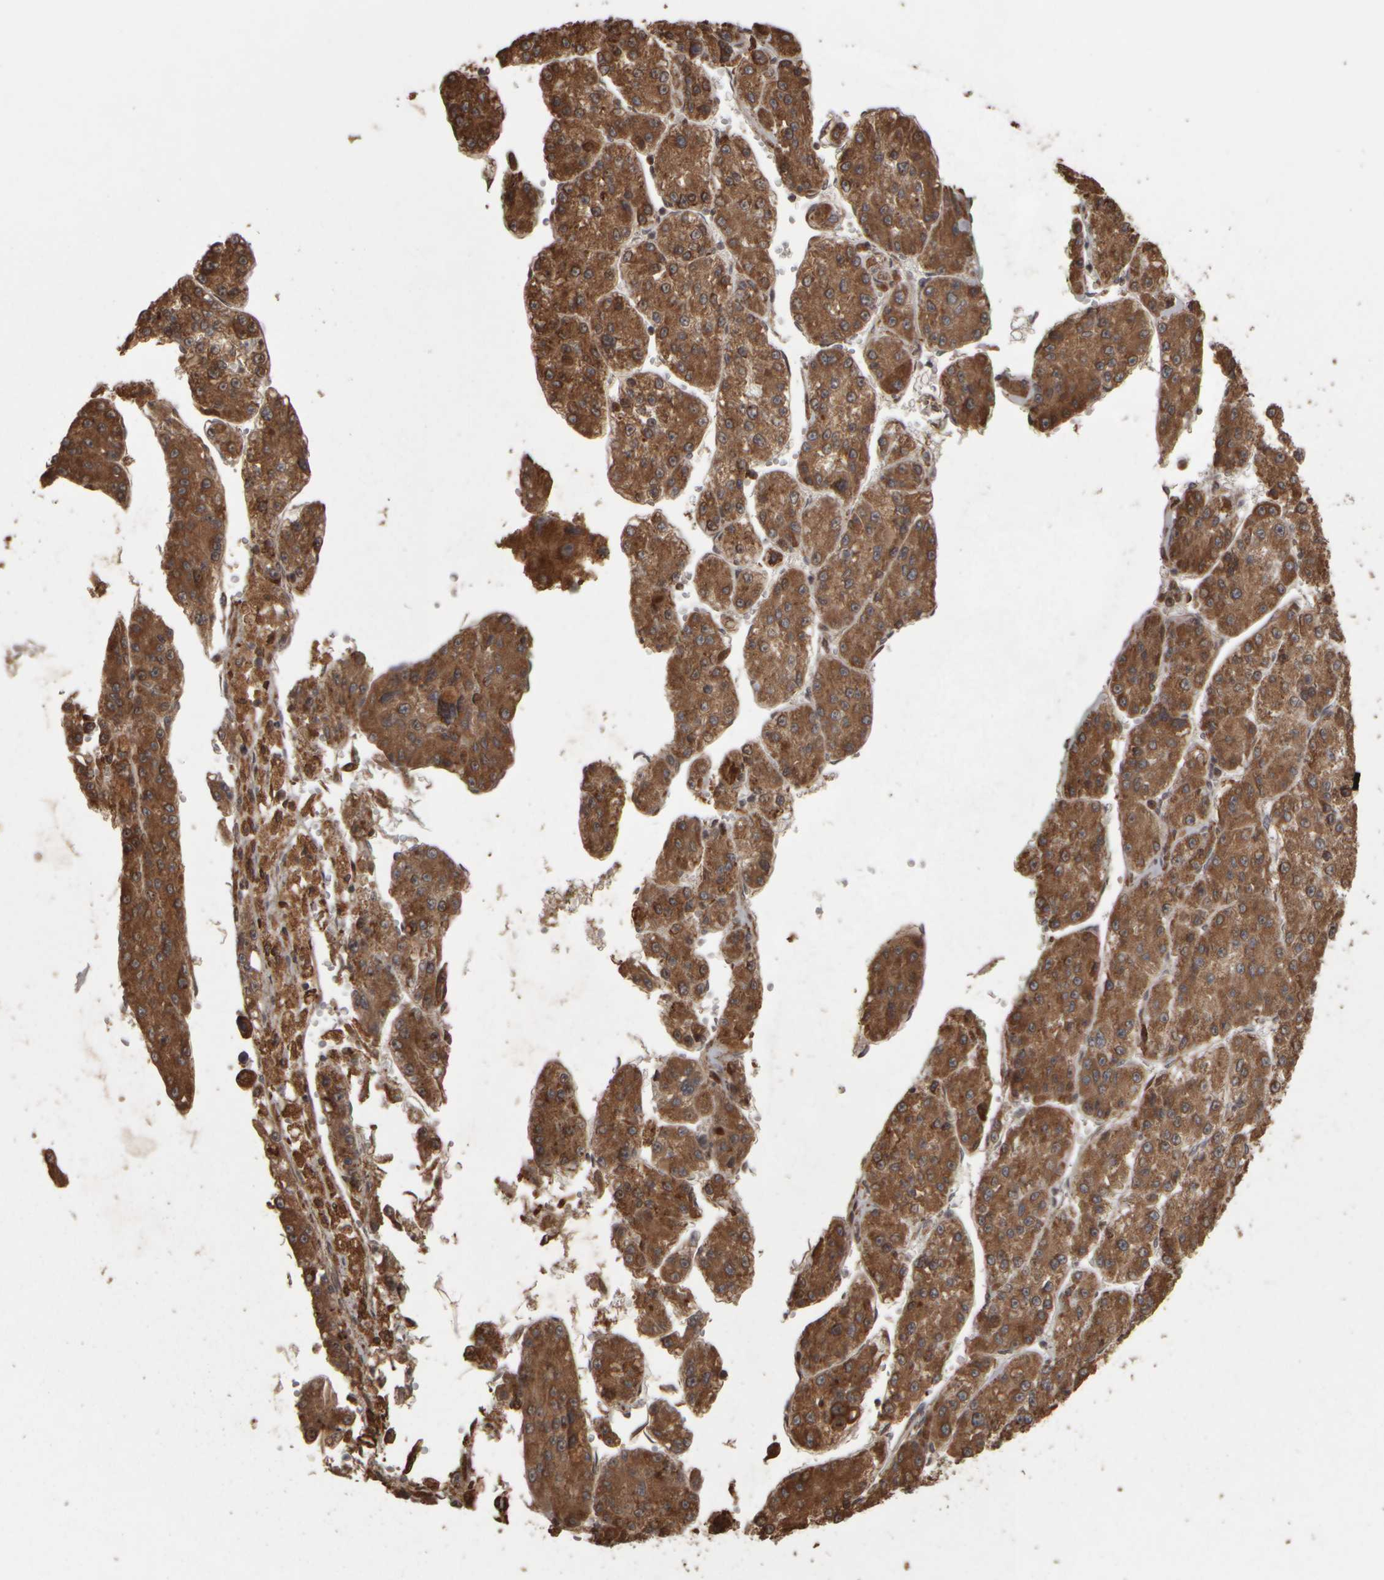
{"staining": {"intensity": "moderate", "quantity": ">75%", "location": "cytoplasmic/membranous"}, "tissue": "liver cancer", "cell_type": "Tumor cells", "image_type": "cancer", "snomed": [{"axis": "morphology", "description": "Carcinoma, Hepatocellular, NOS"}, {"axis": "topography", "description": "Liver"}], "caption": "This image demonstrates immunohistochemistry (IHC) staining of liver cancer, with medium moderate cytoplasmic/membranous positivity in about >75% of tumor cells.", "gene": "AGBL3", "patient": {"sex": "female", "age": 73}}